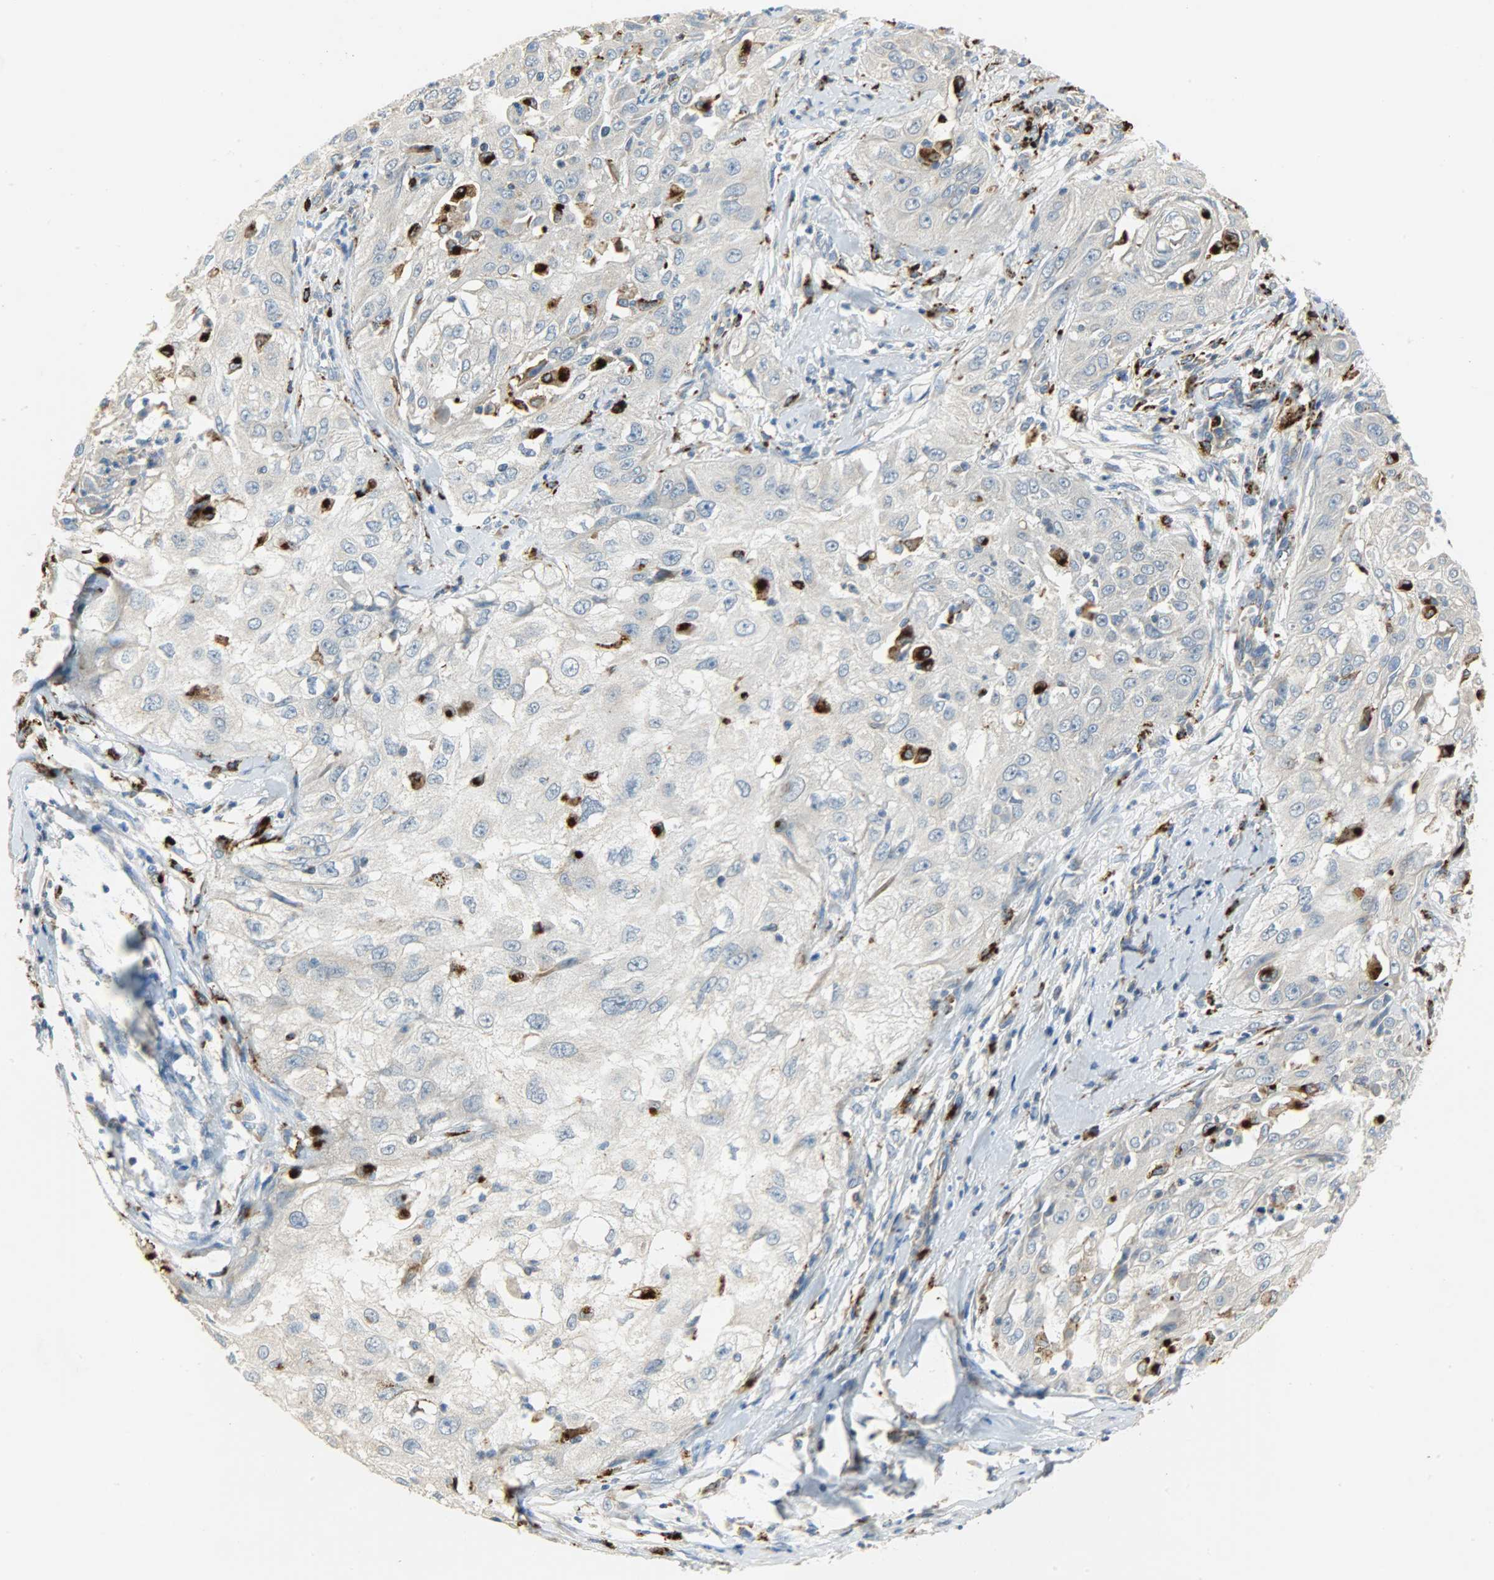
{"staining": {"intensity": "weak", "quantity": "<25%", "location": "cytoplasmic/membranous"}, "tissue": "cervical cancer", "cell_type": "Tumor cells", "image_type": "cancer", "snomed": [{"axis": "morphology", "description": "Squamous cell carcinoma, NOS"}, {"axis": "topography", "description": "Cervix"}], "caption": "DAB (3,3'-diaminobenzidine) immunohistochemical staining of cervical cancer (squamous cell carcinoma) exhibits no significant staining in tumor cells.", "gene": "ASAH1", "patient": {"sex": "female", "age": 64}}